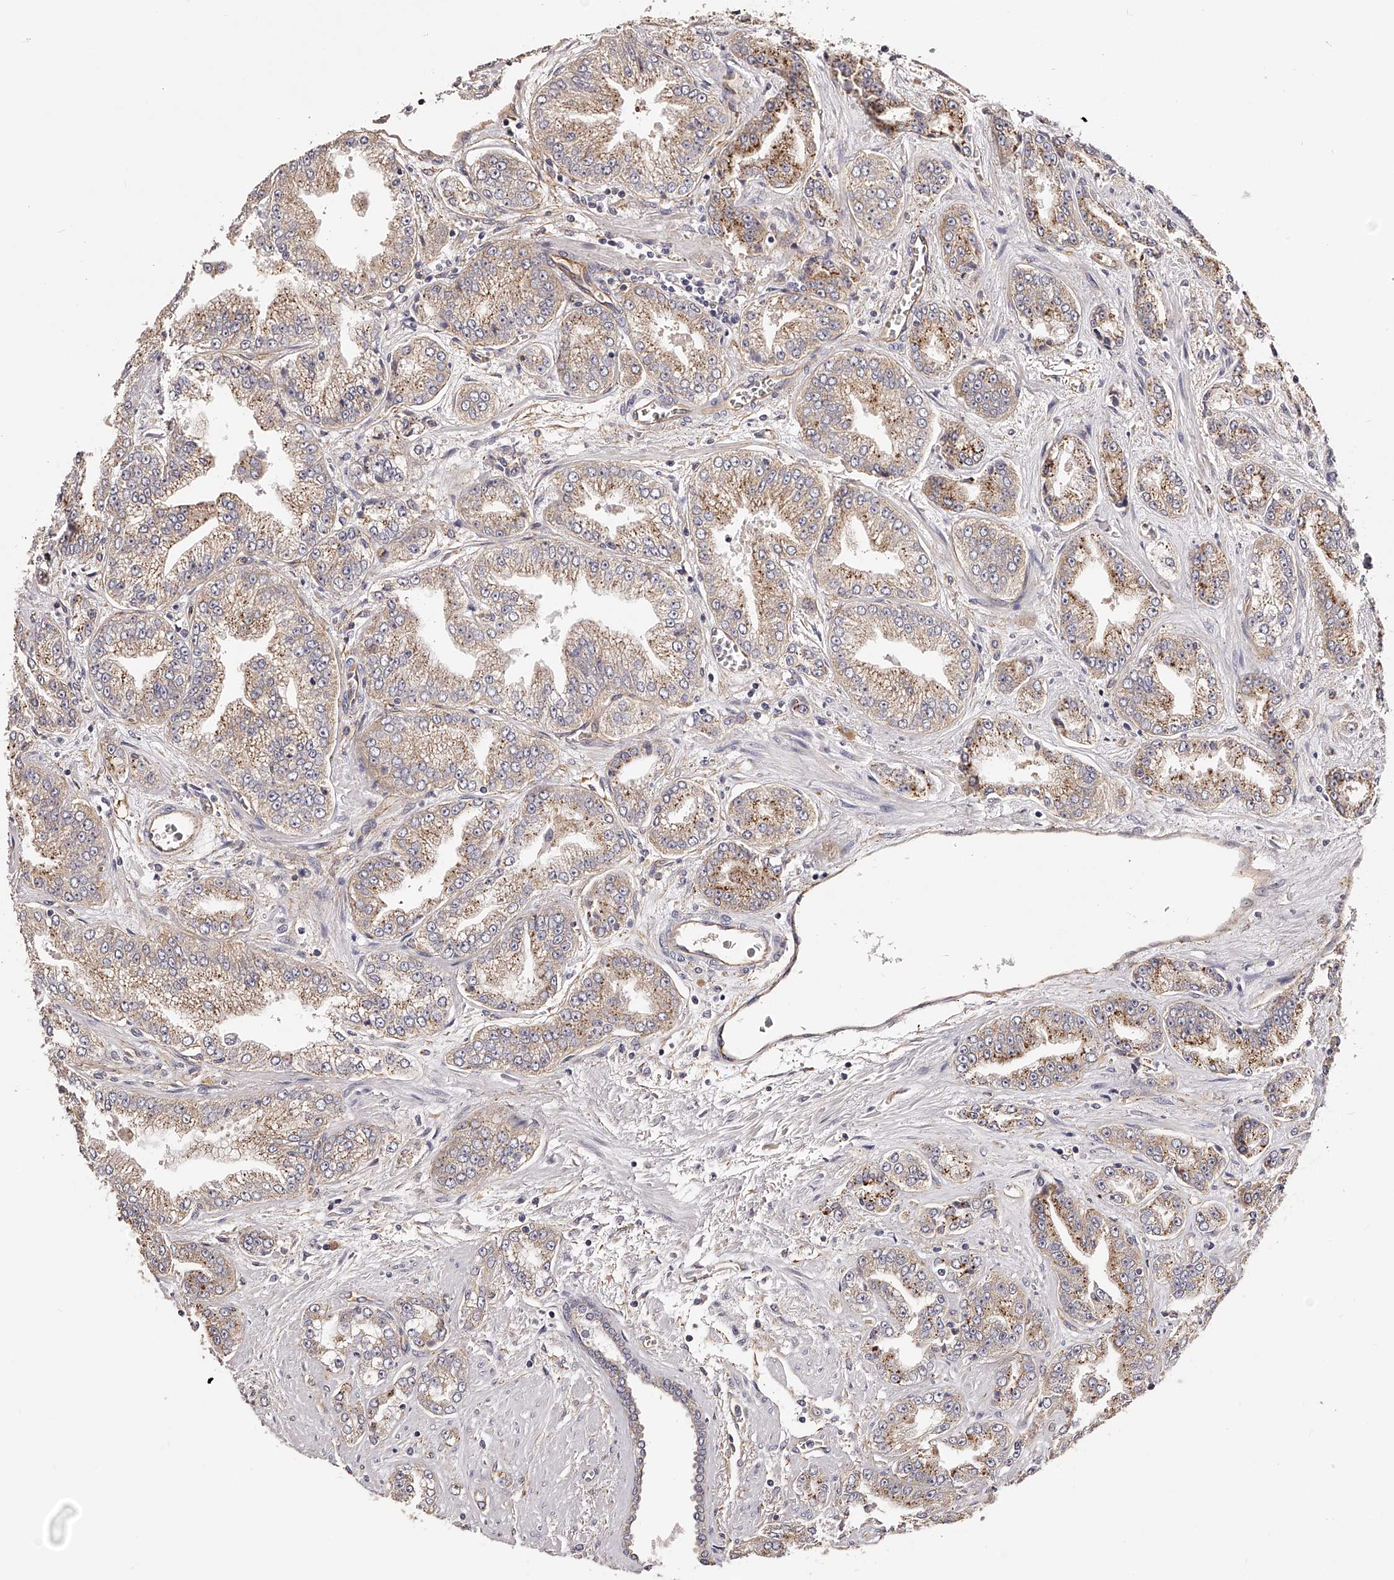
{"staining": {"intensity": "moderate", "quantity": ">75%", "location": "cytoplasmic/membranous"}, "tissue": "prostate cancer", "cell_type": "Tumor cells", "image_type": "cancer", "snomed": [{"axis": "morphology", "description": "Adenocarcinoma, High grade"}, {"axis": "topography", "description": "Prostate"}], "caption": "This is a photomicrograph of immunohistochemistry staining of adenocarcinoma (high-grade) (prostate), which shows moderate staining in the cytoplasmic/membranous of tumor cells.", "gene": "LTV1", "patient": {"sex": "male", "age": 71}}